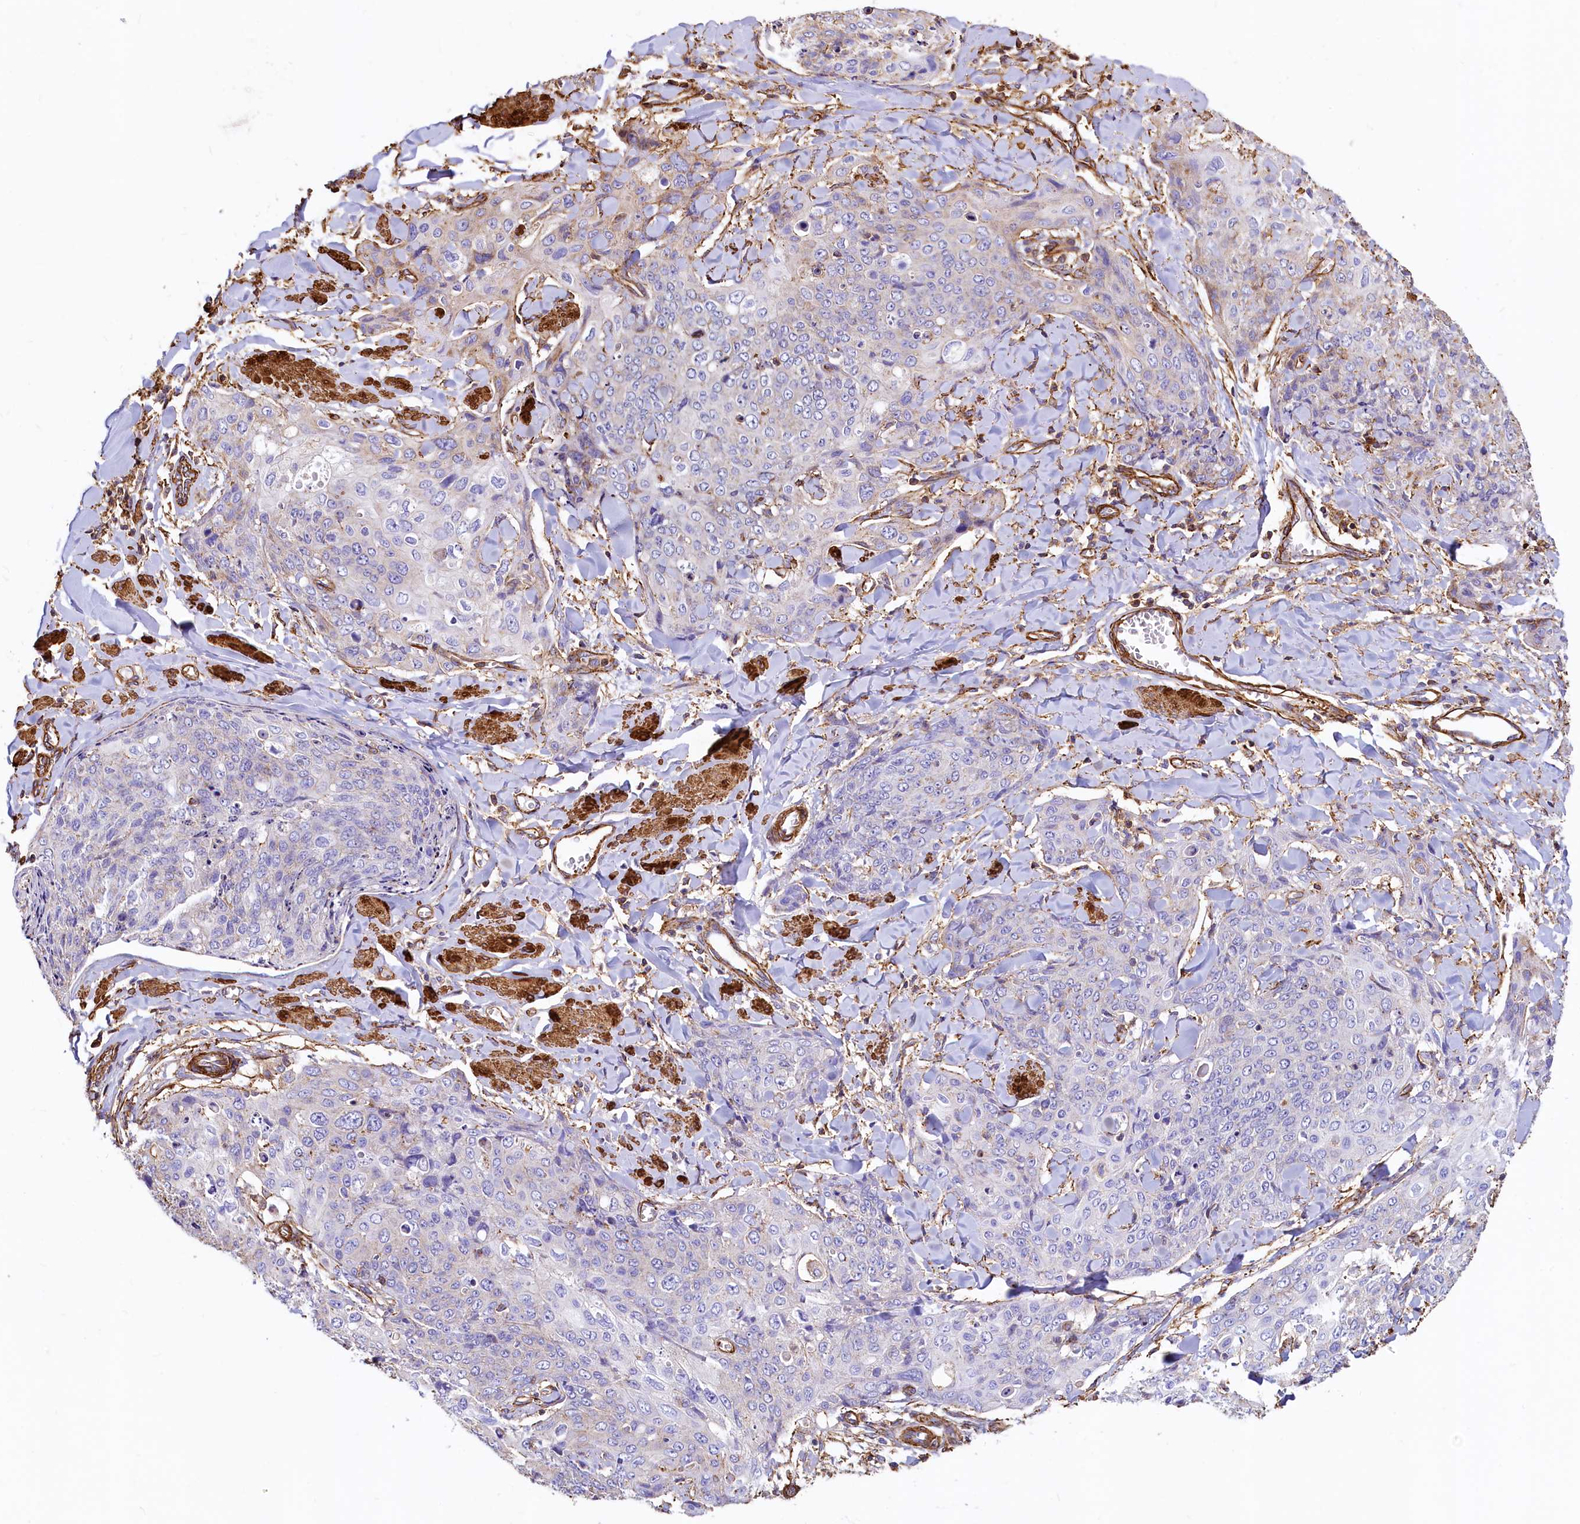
{"staining": {"intensity": "negative", "quantity": "none", "location": "none"}, "tissue": "skin cancer", "cell_type": "Tumor cells", "image_type": "cancer", "snomed": [{"axis": "morphology", "description": "Squamous cell carcinoma, NOS"}, {"axis": "topography", "description": "Skin"}, {"axis": "topography", "description": "Vulva"}], "caption": "Micrograph shows no protein staining in tumor cells of skin cancer (squamous cell carcinoma) tissue. (Brightfield microscopy of DAB (3,3'-diaminobenzidine) immunohistochemistry (IHC) at high magnification).", "gene": "THBS1", "patient": {"sex": "female", "age": 85}}